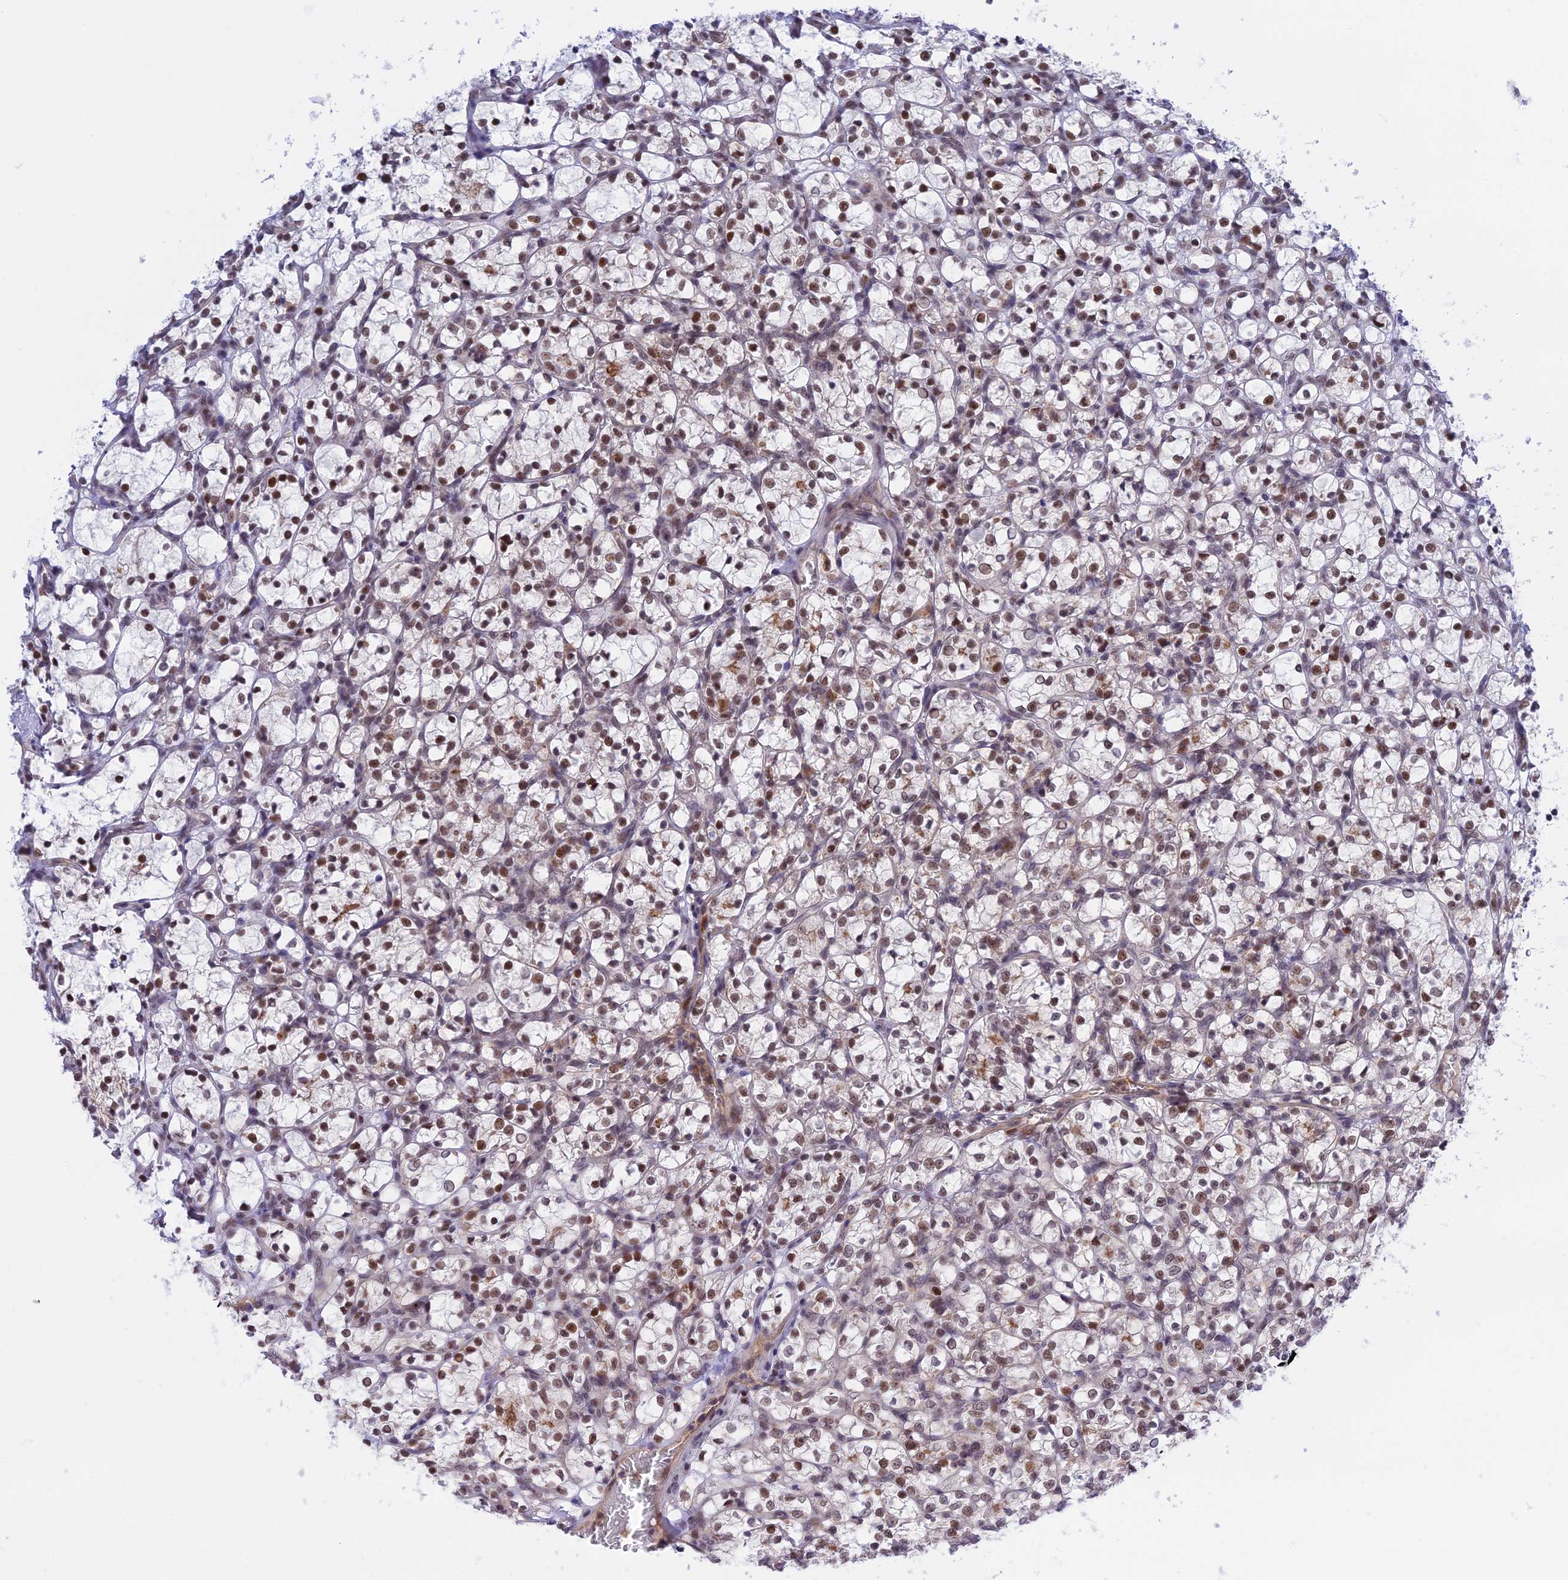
{"staining": {"intensity": "moderate", "quantity": ">75%", "location": "nuclear"}, "tissue": "renal cancer", "cell_type": "Tumor cells", "image_type": "cancer", "snomed": [{"axis": "morphology", "description": "Adenocarcinoma, NOS"}, {"axis": "topography", "description": "Kidney"}], "caption": "Immunohistochemistry staining of renal cancer, which demonstrates medium levels of moderate nuclear expression in about >75% of tumor cells indicating moderate nuclear protein staining. The staining was performed using DAB (brown) for protein detection and nuclei were counterstained in hematoxylin (blue).", "gene": "TCEA1", "patient": {"sex": "female", "age": 69}}